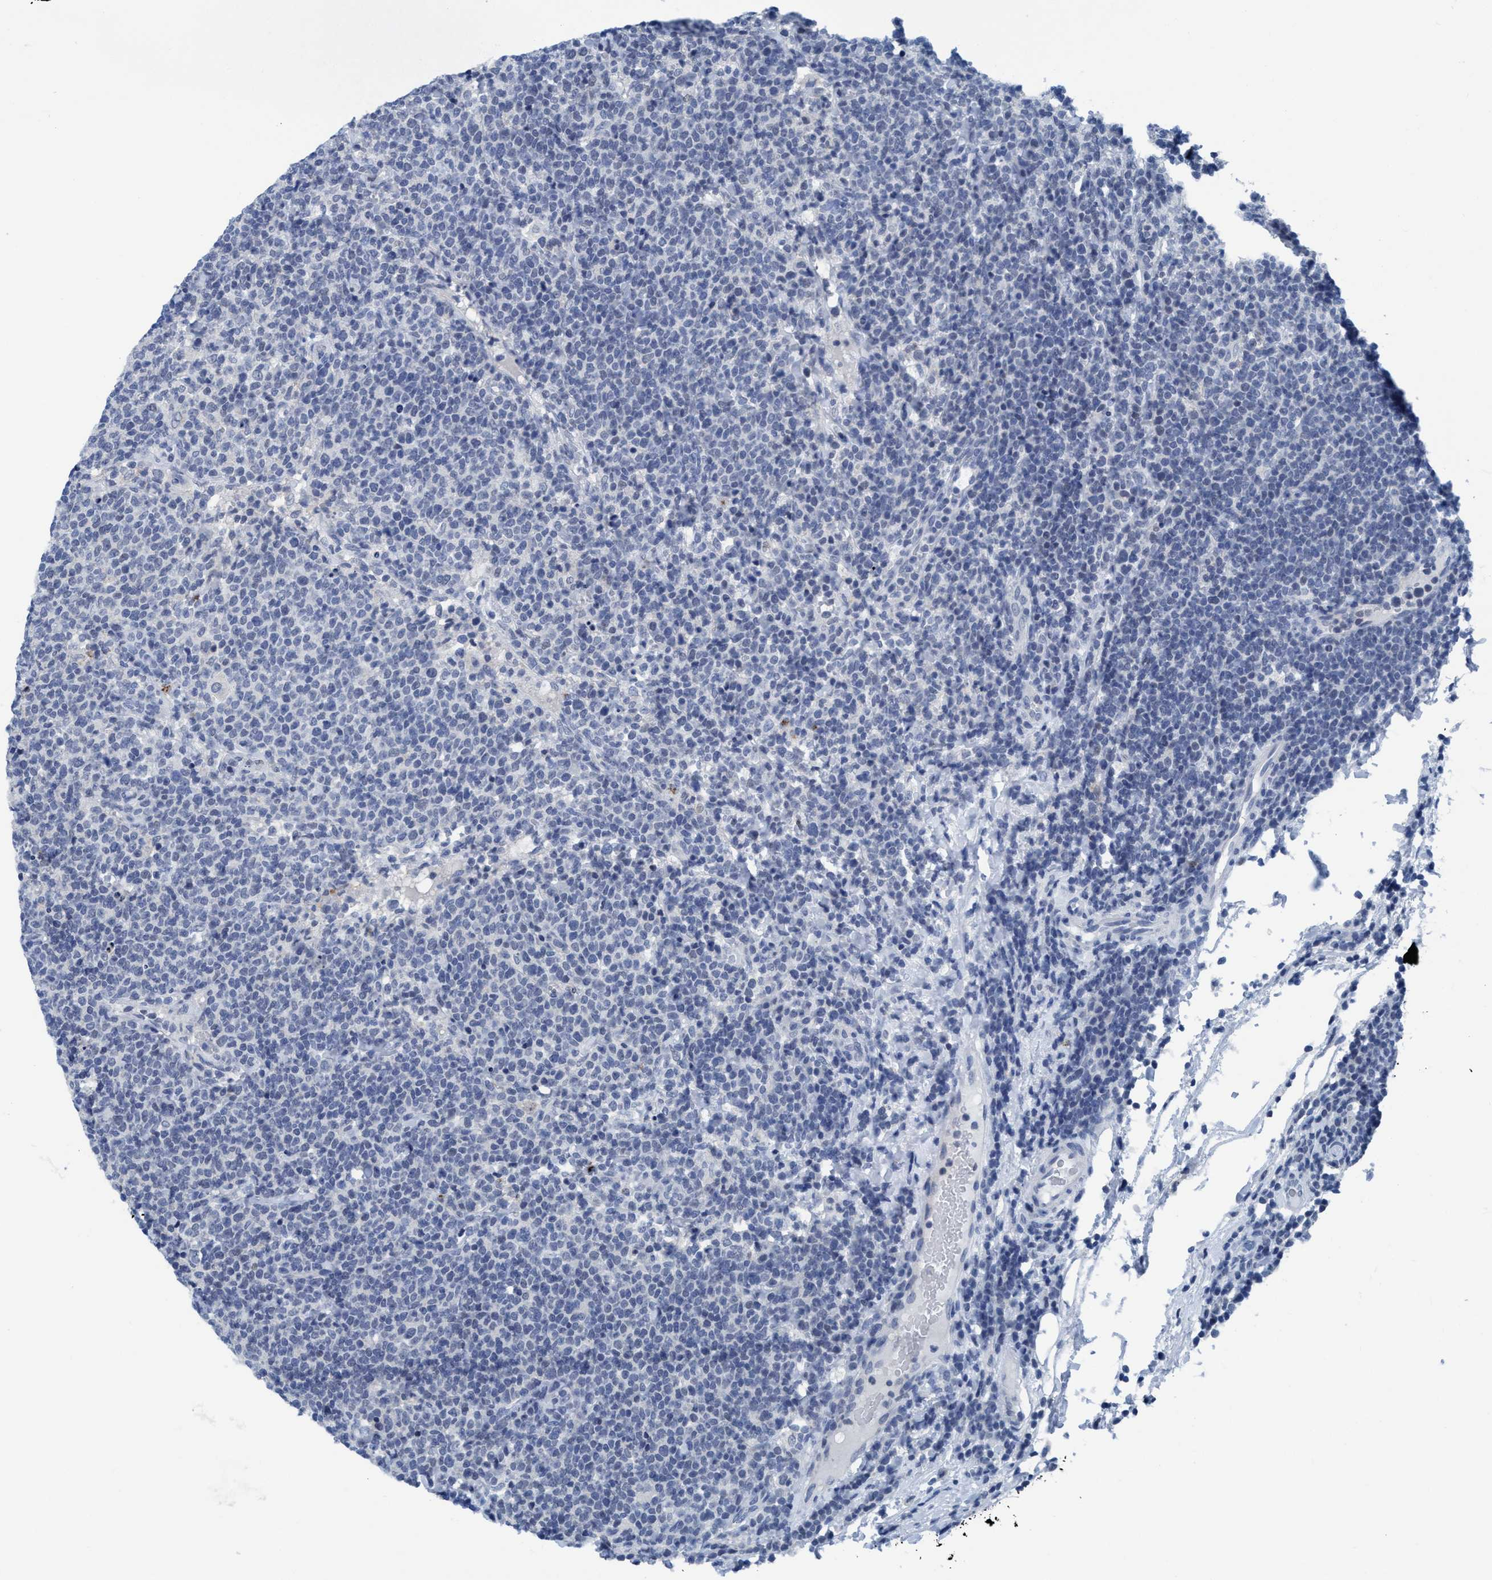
{"staining": {"intensity": "negative", "quantity": "none", "location": "none"}, "tissue": "lymphoma", "cell_type": "Tumor cells", "image_type": "cancer", "snomed": [{"axis": "morphology", "description": "Malignant lymphoma, non-Hodgkin's type, High grade"}, {"axis": "topography", "description": "Lymph node"}], "caption": "High power microscopy image of an immunohistochemistry (IHC) histopathology image of lymphoma, revealing no significant staining in tumor cells.", "gene": "DNAI1", "patient": {"sex": "male", "age": 61}}